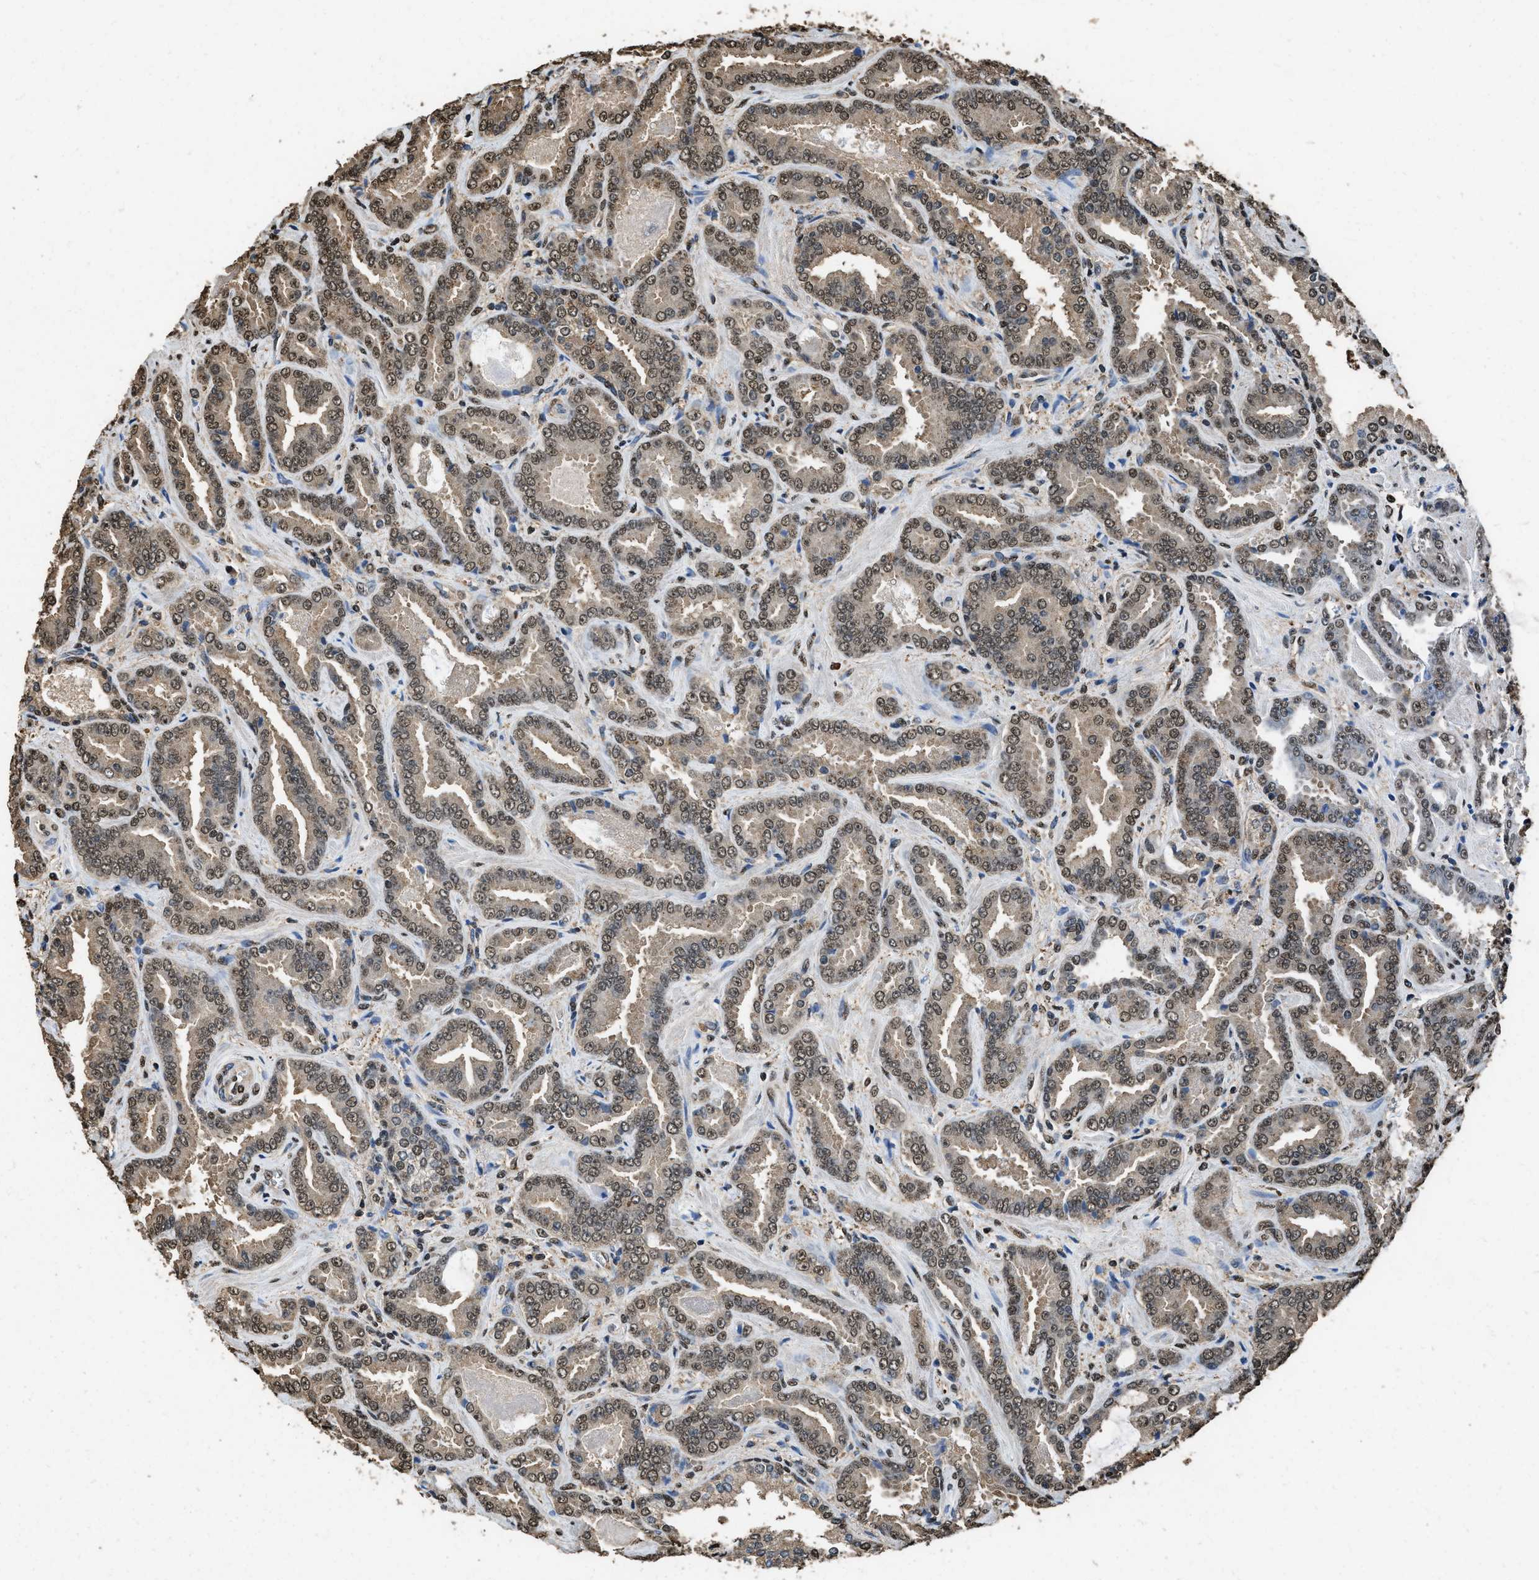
{"staining": {"intensity": "moderate", "quantity": ">75%", "location": "cytoplasmic/membranous,nuclear"}, "tissue": "prostate cancer", "cell_type": "Tumor cells", "image_type": "cancer", "snomed": [{"axis": "morphology", "description": "Adenocarcinoma, Low grade"}, {"axis": "topography", "description": "Prostate"}], "caption": "Tumor cells reveal medium levels of moderate cytoplasmic/membranous and nuclear positivity in approximately >75% of cells in adenocarcinoma (low-grade) (prostate). Ihc stains the protein in brown and the nuclei are stained blue.", "gene": "GAPDH", "patient": {"sex": "male", "age": 60}}